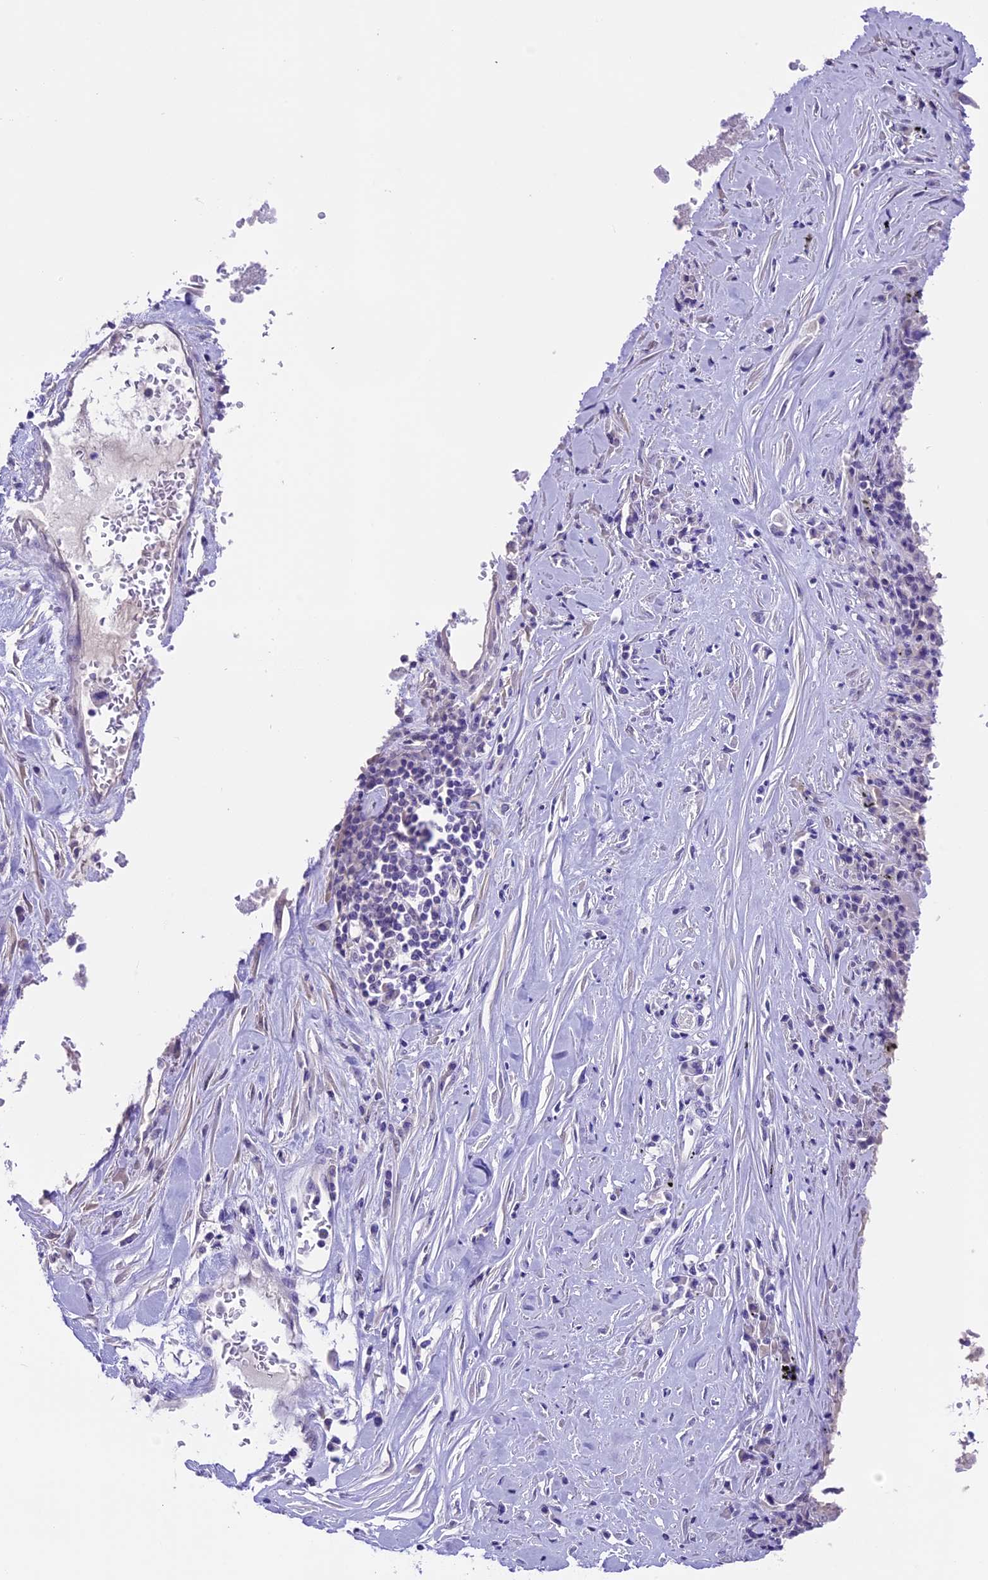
{"staining": {"intensity": "negative", "quantity": "none", "location": "none"}, "tissue": "lung cancer", "cell_type": "Tumor cells", "image_type": "cancer", "snomed": [{"axis": "morphology", "description": "Squamous cell carcinoma, NOS"}, {"axis": "topography", "description": "Lung"}], "caption": "Lung cancer (squamous cell carcinoma) was stained to show a protein in brown. There is no significant positivity in tumor cells. (Brightfield microscopy of DAB immunohistochemistry at high magnification).", "gene": "PRR15", "patient": {"sex": "male", "age": 61}}